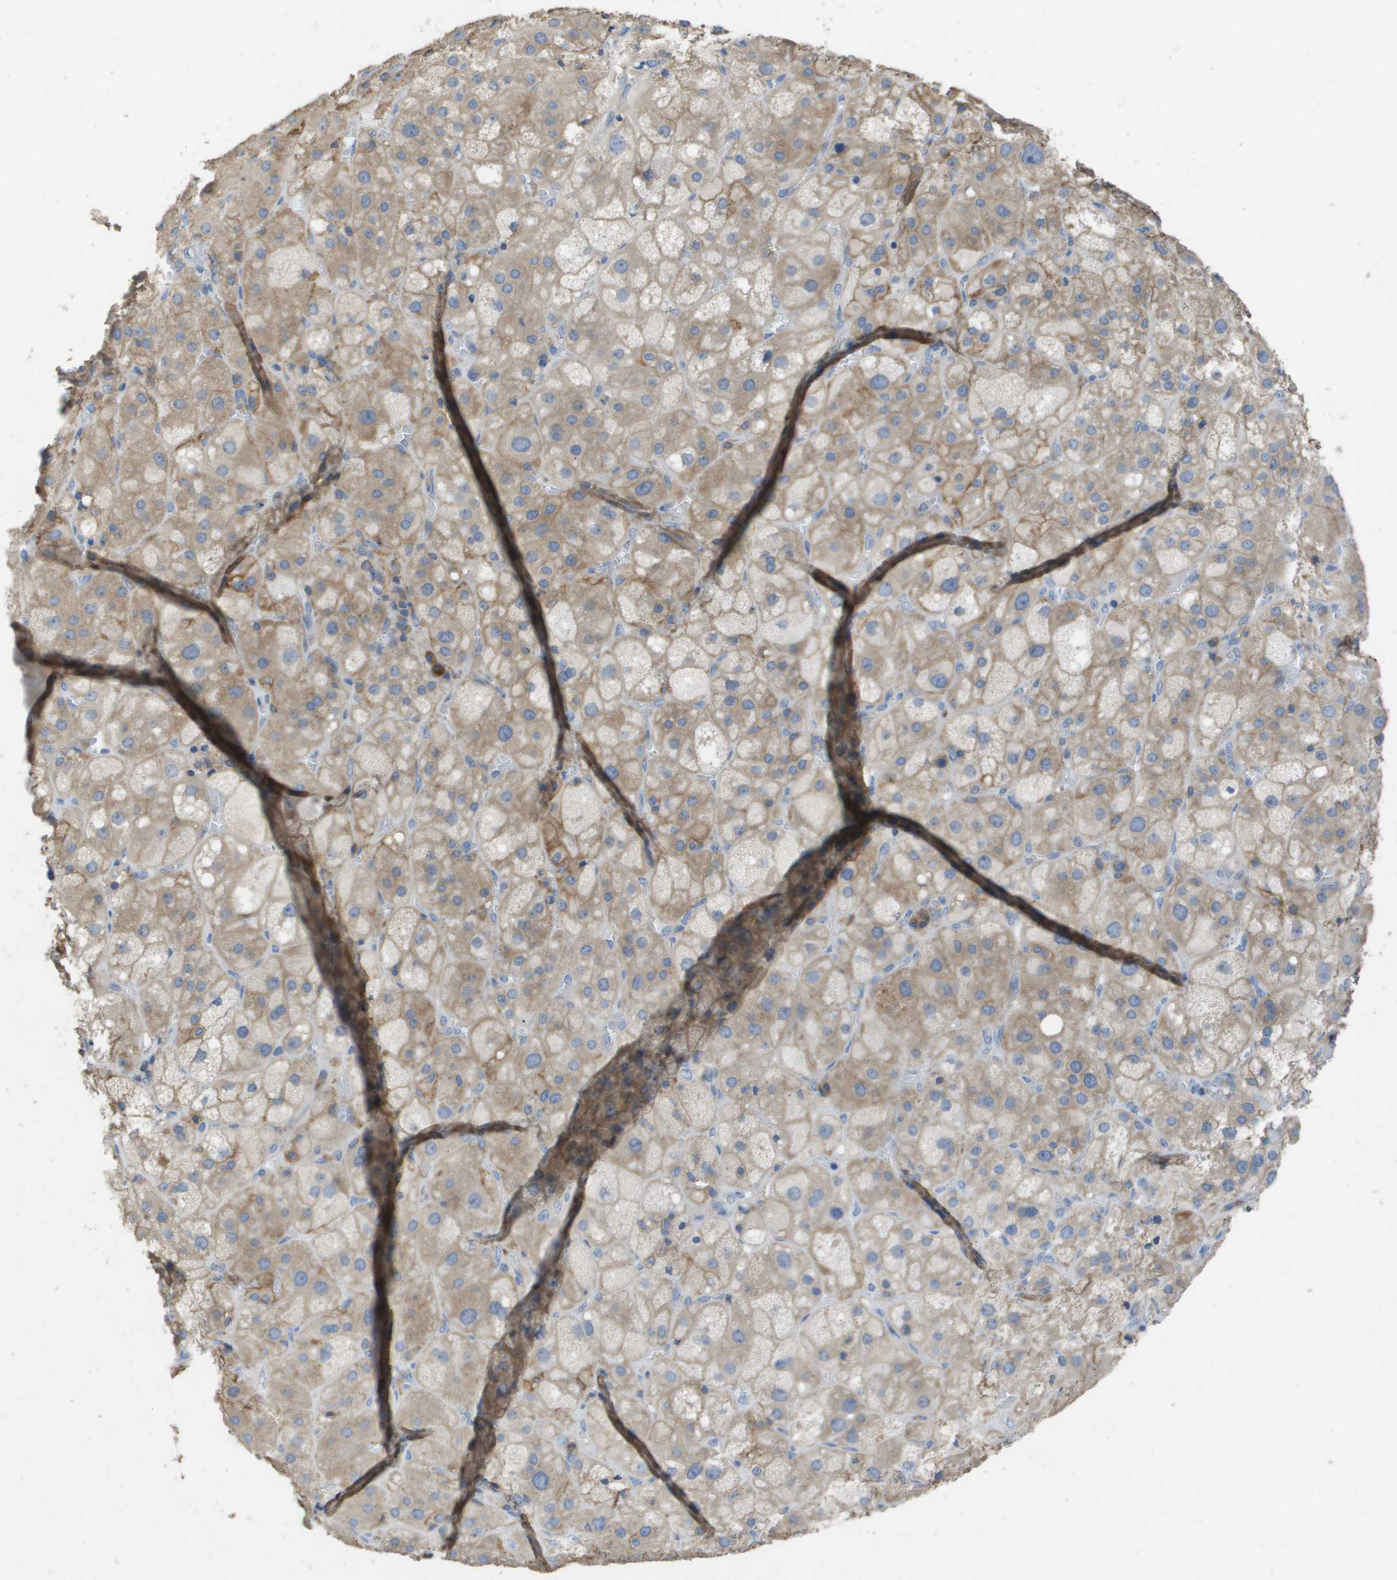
{"staining": {"intensity": "moderate", "quantity": ">75%", "location": "cytoplasmic/membranous"}, "tissue": "adrenal gland", "cell_type": "Glandular cells", "image_type": "normal", "snomed": [{"axis": "morphology", "description": "Normal tissue, NOS"}, {"axis": "topography", "description": "Adrenal gland"}], "caption": "This is a photomicrograph of immunohistochemistry (IHC) staining of benign adrenal gland, which shows moderate expression in the cytoplasmic/membranous of glandular cells.", "gene": "CLCA4", "patient": {"sex": "female", "age": 47}}